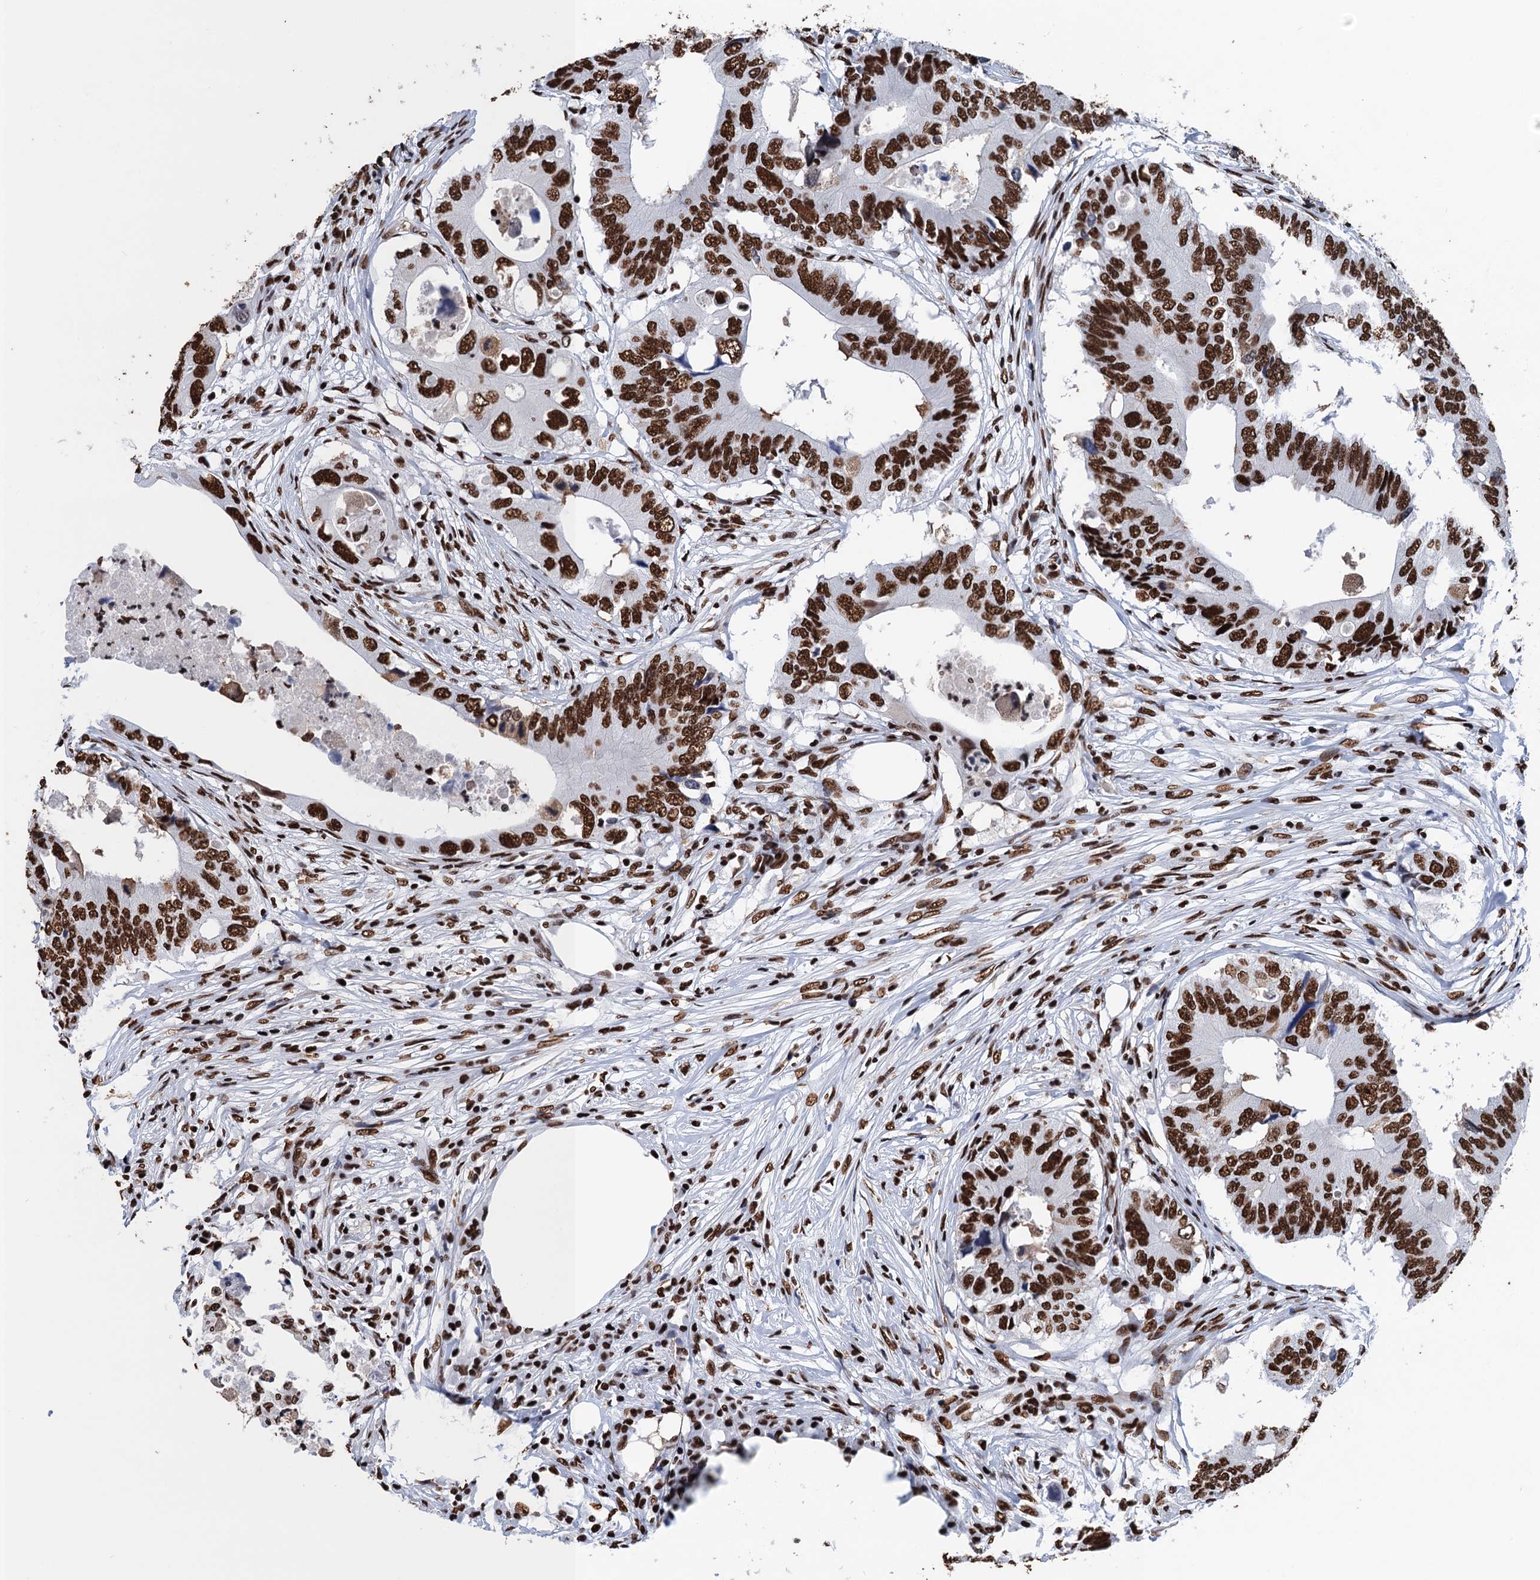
{"staining": {"intensity": "strong", "quantity": ">75%", "location": "nuclear"}, "tissue": "colorectal cancer", "cell_type": "Tumor cells", "image_type": "cancer", "snomed": [{"axis": "morphology", "description": "Adenocarcinoma, NOS"}, {"axis": "topography", "description": "Colon"}], "caption": "Adenocarcinoma (colorectal) tissue demonstrates strong nuclear staining in about >75% of tumor cells", "gene": "UBA2", "patient": {"sex": "male", "age": 71}}